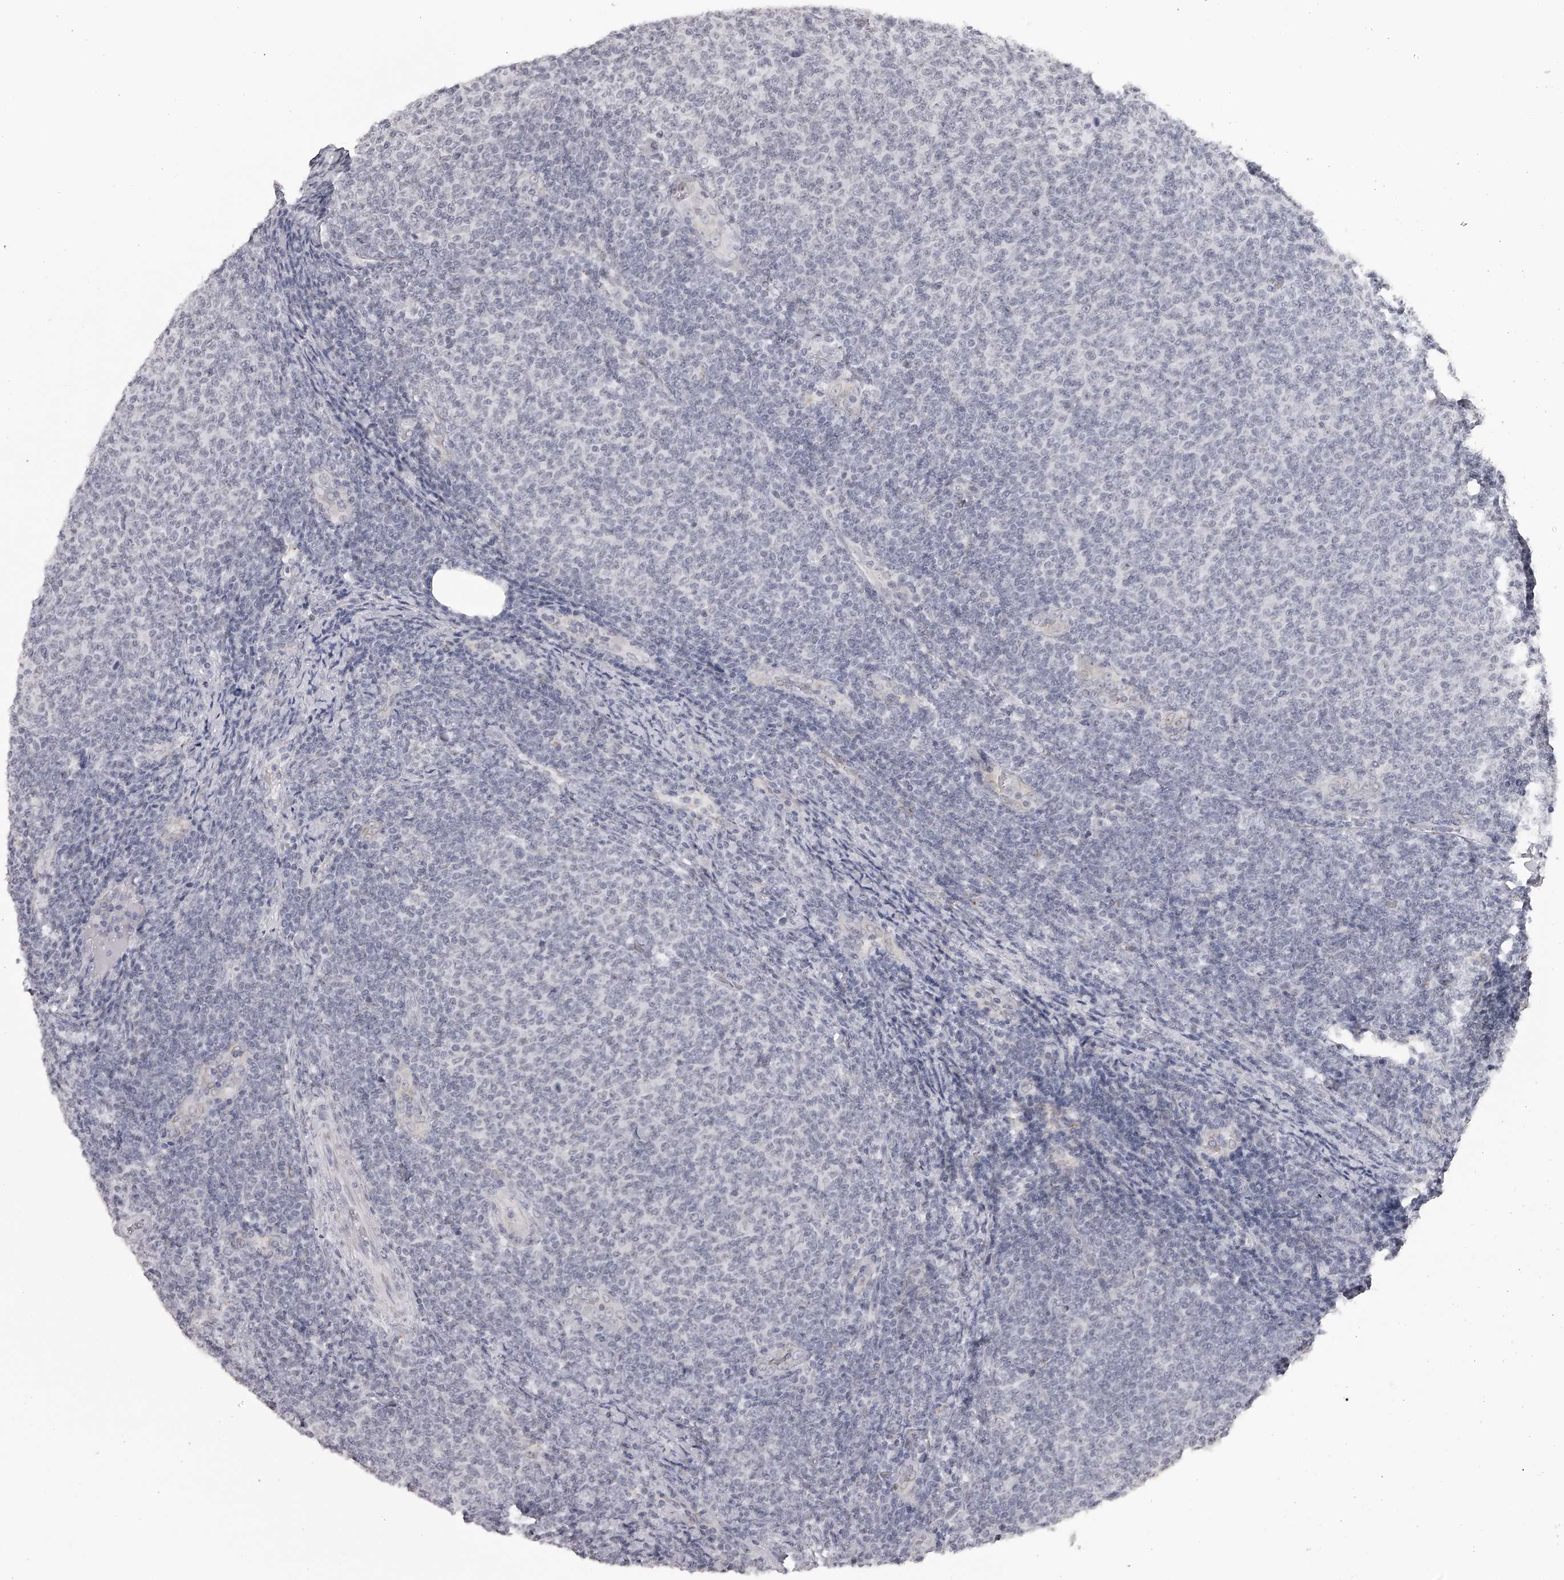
{"staining": {"intensity": "negative", "quantity": "none", "location": "none"}, "tissue": "lymphoma", "cell_type": "Tumor cells", "image_type": "cancer", "snomed": [{"axis": "morphology", "description": "Malignant lymphoma, non-Hodgkin's type, Low grade"}, {"axis": "topography", "description": "Lymph node"}], "caption": "Human lymphoma stained for a protein using IHC demonstrates no staining in tumor cells.", "gene": "RNF220", "patient": {"sex": "male", "age": 66}}